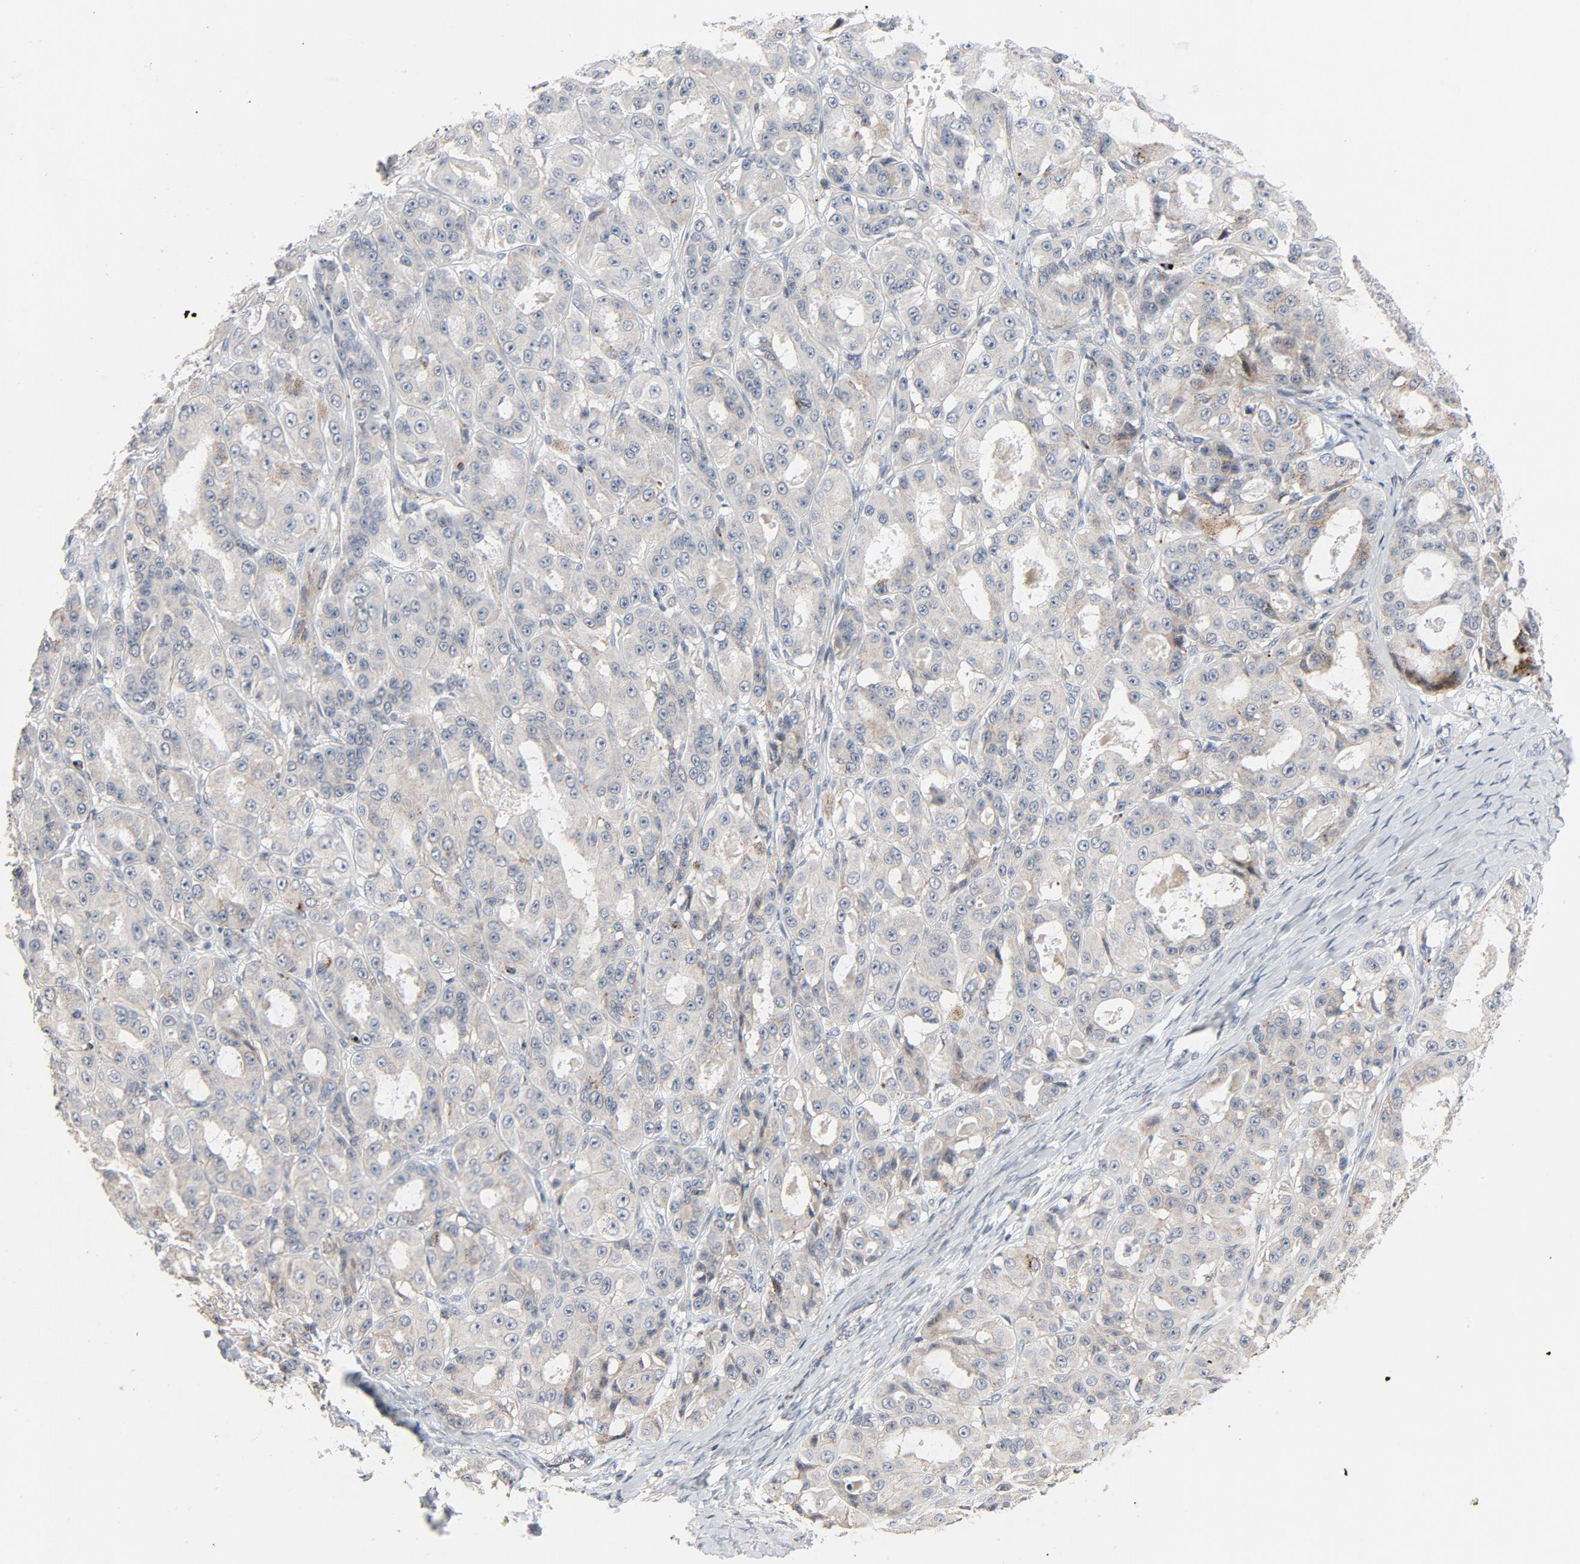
{"staining": {"intensity": "moderate", "quantity": "<25%", "location": "cytoplasmic/membranous"}, "tissue": "ovarian cancer", "cell_type": "Tumor cells", "image_type": "cancer", "snomed": [{"axis": "morphology", "description": "Normal tissue, NOS"}, {"axis": "morphology", "description": "Cystadenocarcinoma, serous, NOS"}, {"axis": "topography", "description": "Fallopian tube"}, {"axis": "topography", "description": "Ovary"}], "caption": "Protein staining exhibits moderate cytoplasmic/membranous positivity in approximately <25% of tumor cells in ovarian cancer (serous cystadenocarcinoma).", "gene": "AKT2", "patient": {"sex": "female", "age": 56}}